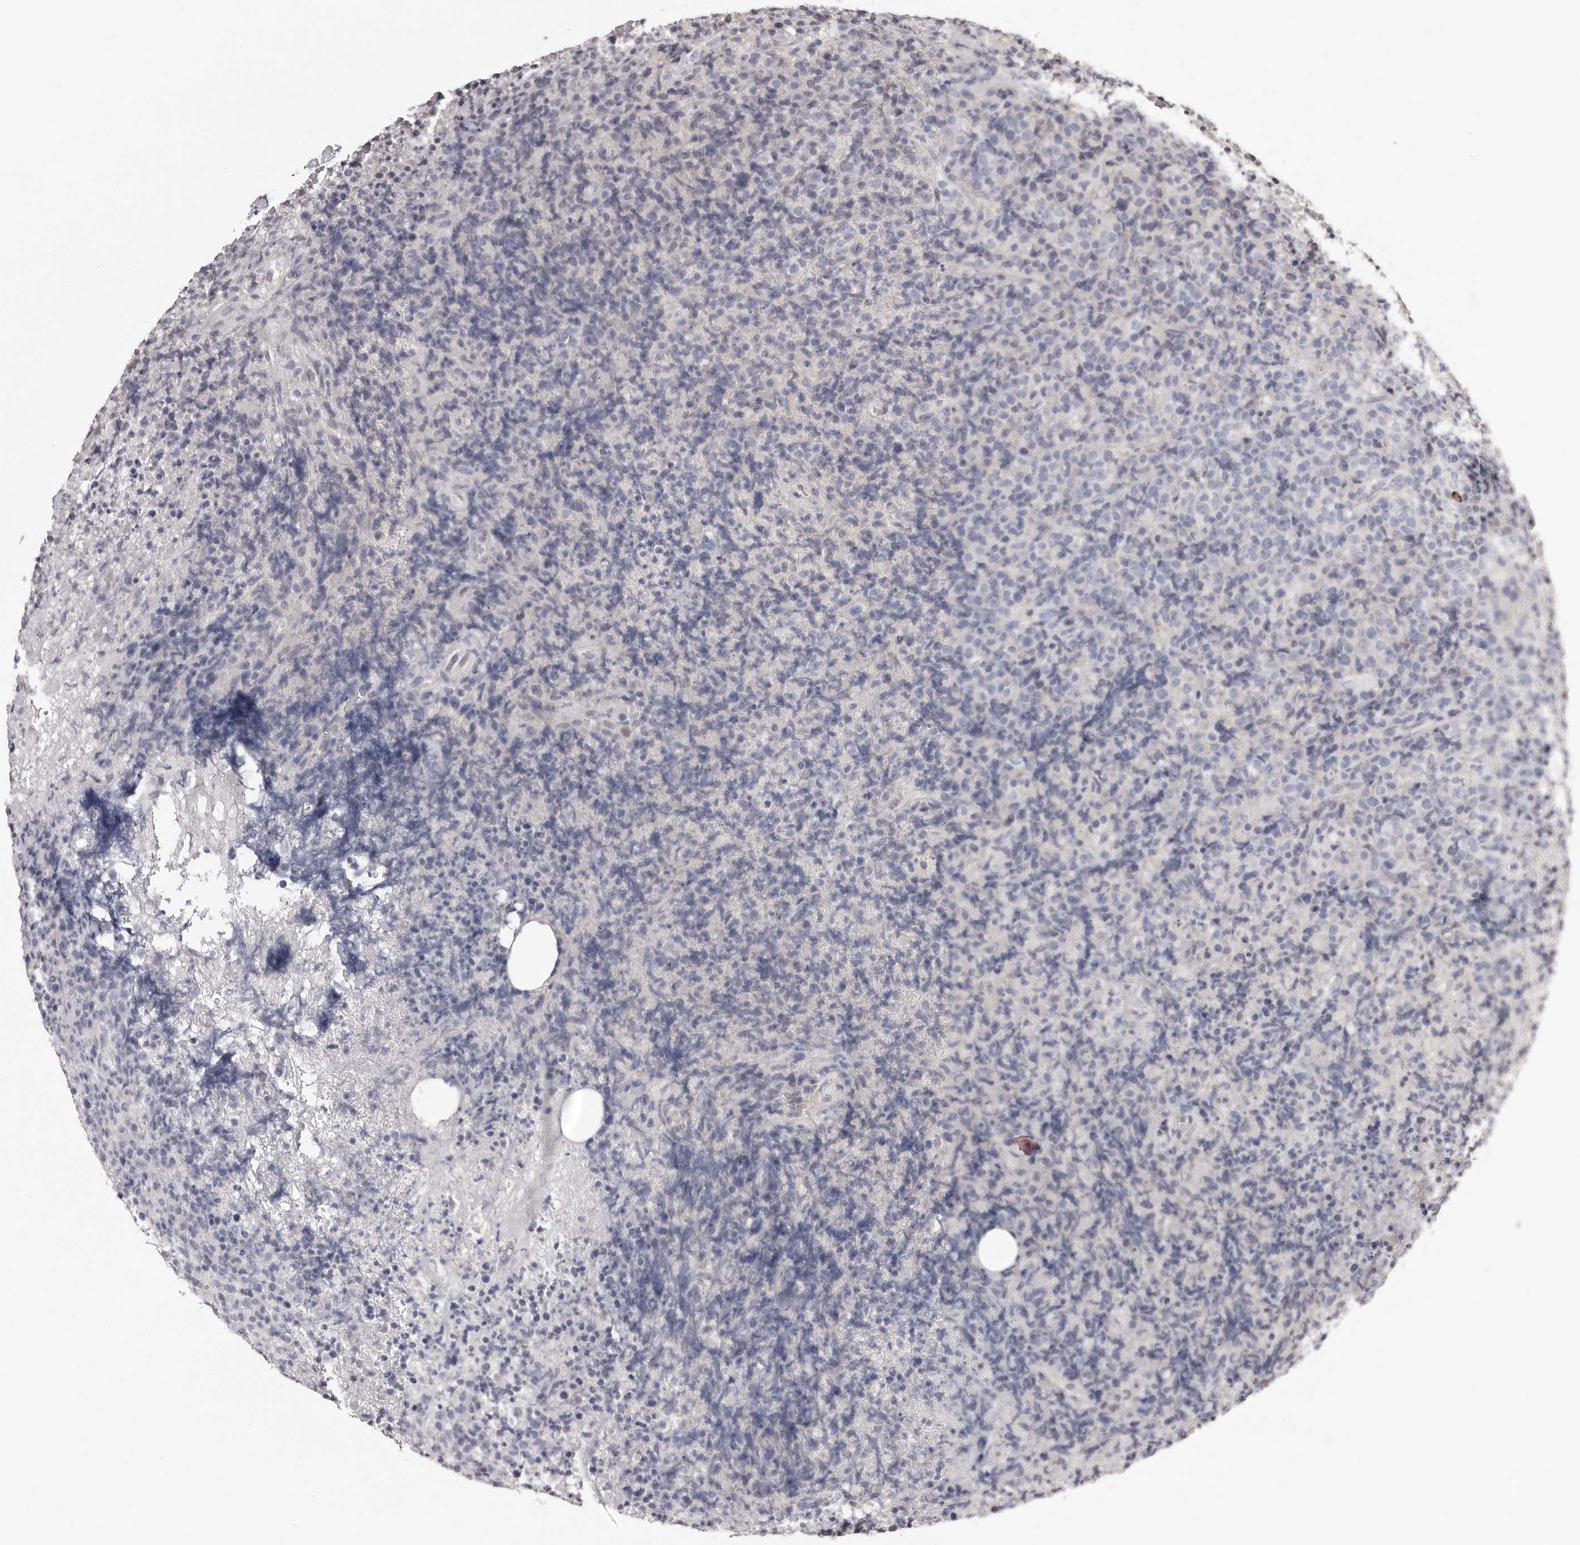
{"staining": {"intensity": "negative", "quantity": "none", "location": "none"}, "tissue": "lymphoma", "cell_type": "Tumor cells", "image_type": "cancer", "snomed": [{"axis": "morphology", "description": "Malignant lymphoma, non-Hodgkin's type, High grade"}, {"axis": "topography", "description": "Lymph node"}], "caption": "High magnification brightfield microscopy of malignant lymphoma, non-Hodgkin's type (high-grade) stained with DAB (3,3'-diaminobenzidine) (brown) and counterstained with hematoxylin (blue): tumor cells show no significant staining.", "gene": "TBC1D22B", "patient": {"sex": "male", "age": 13}}